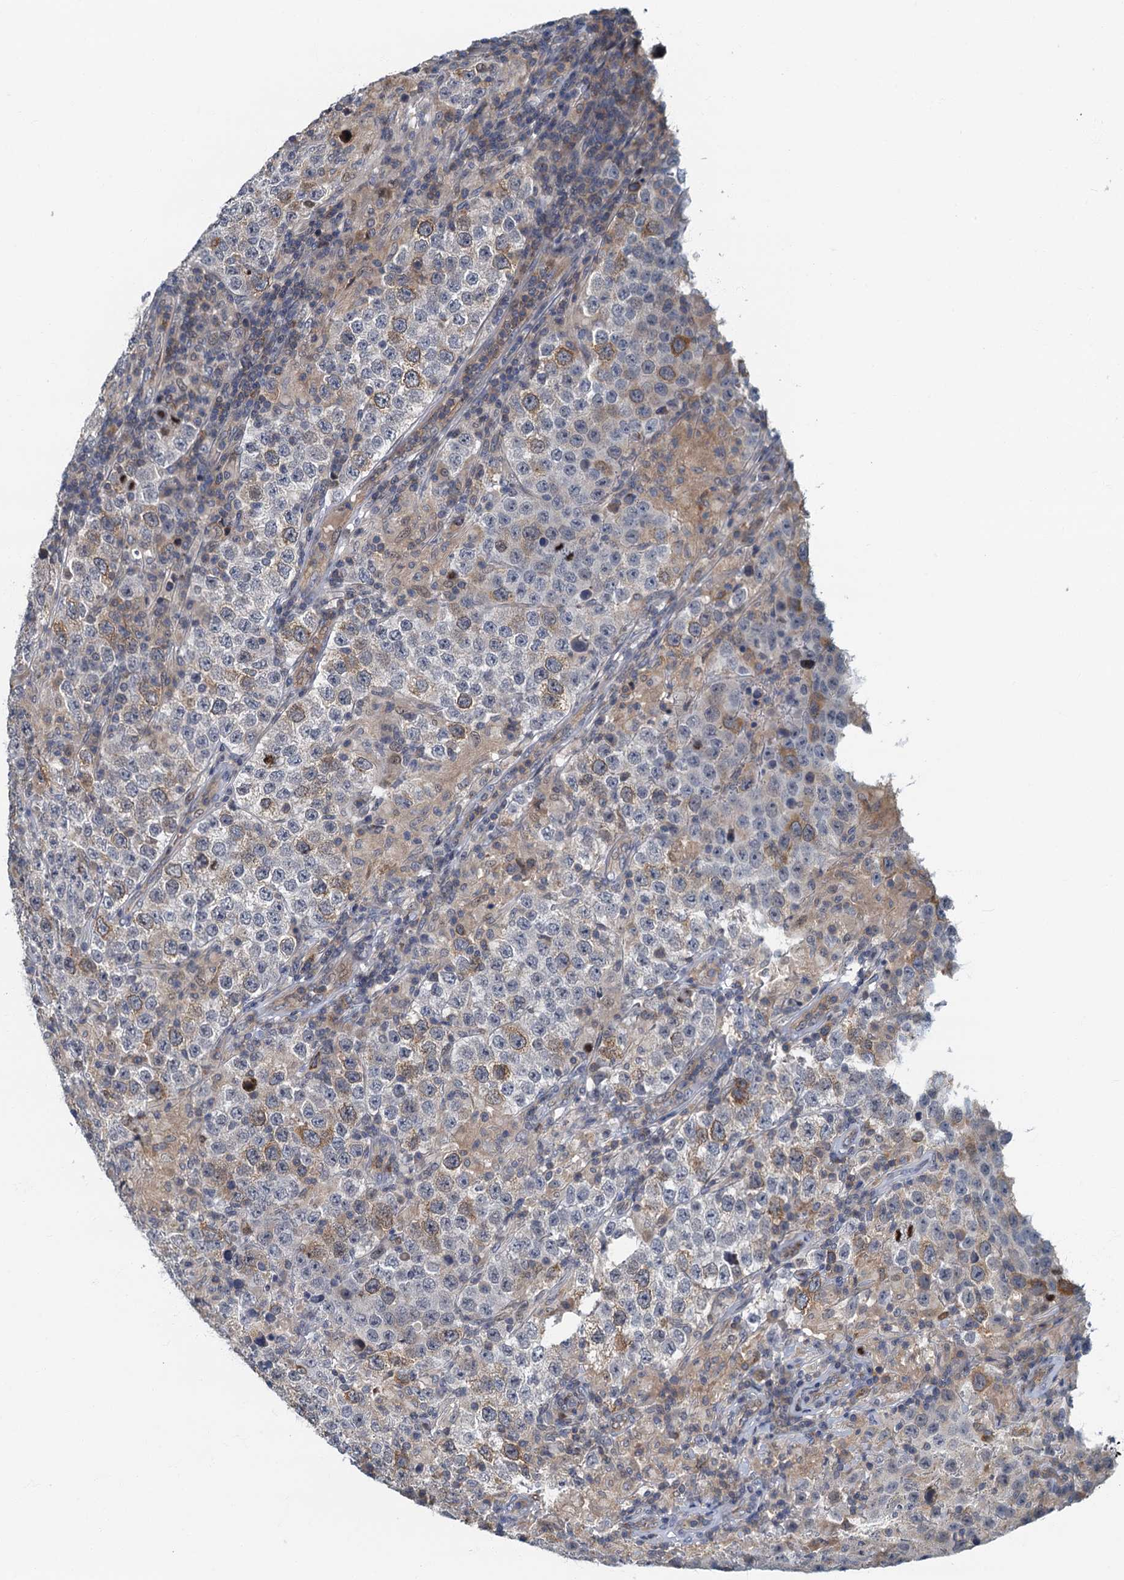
{"staining": {"intensity": "weak", "quantity": "<25%", "location": "cytoplasmic/membranous"}, "tissue": "testis cancer", "cell_type": "Tumor cells", "image_type": "cancer", "snomed": [{"axis": "morphology", "description": "Normal tissue, NOS"}, {"axis": "morphology", "description": "Urothelial carcinoma, High grade"}, {"axis": "morphology", "description": "Seminoma, NOS"}, {"axis": "morphology", "description": "Carcinoma, Embryonal, NOS"}, {"axis": "topography", "description": "Urinary bladder"}, {"axis": "topography", "description": "Testis"}], "caption": "Tumor cells show no significant protein staining in seminoma (testis). (Brightfield microscopy of DAB (3,3'-diaminobenzidine) IHC at high magnification).", "gene": "CKAP2L", "patient": {"sex": "male", "age": 41}}